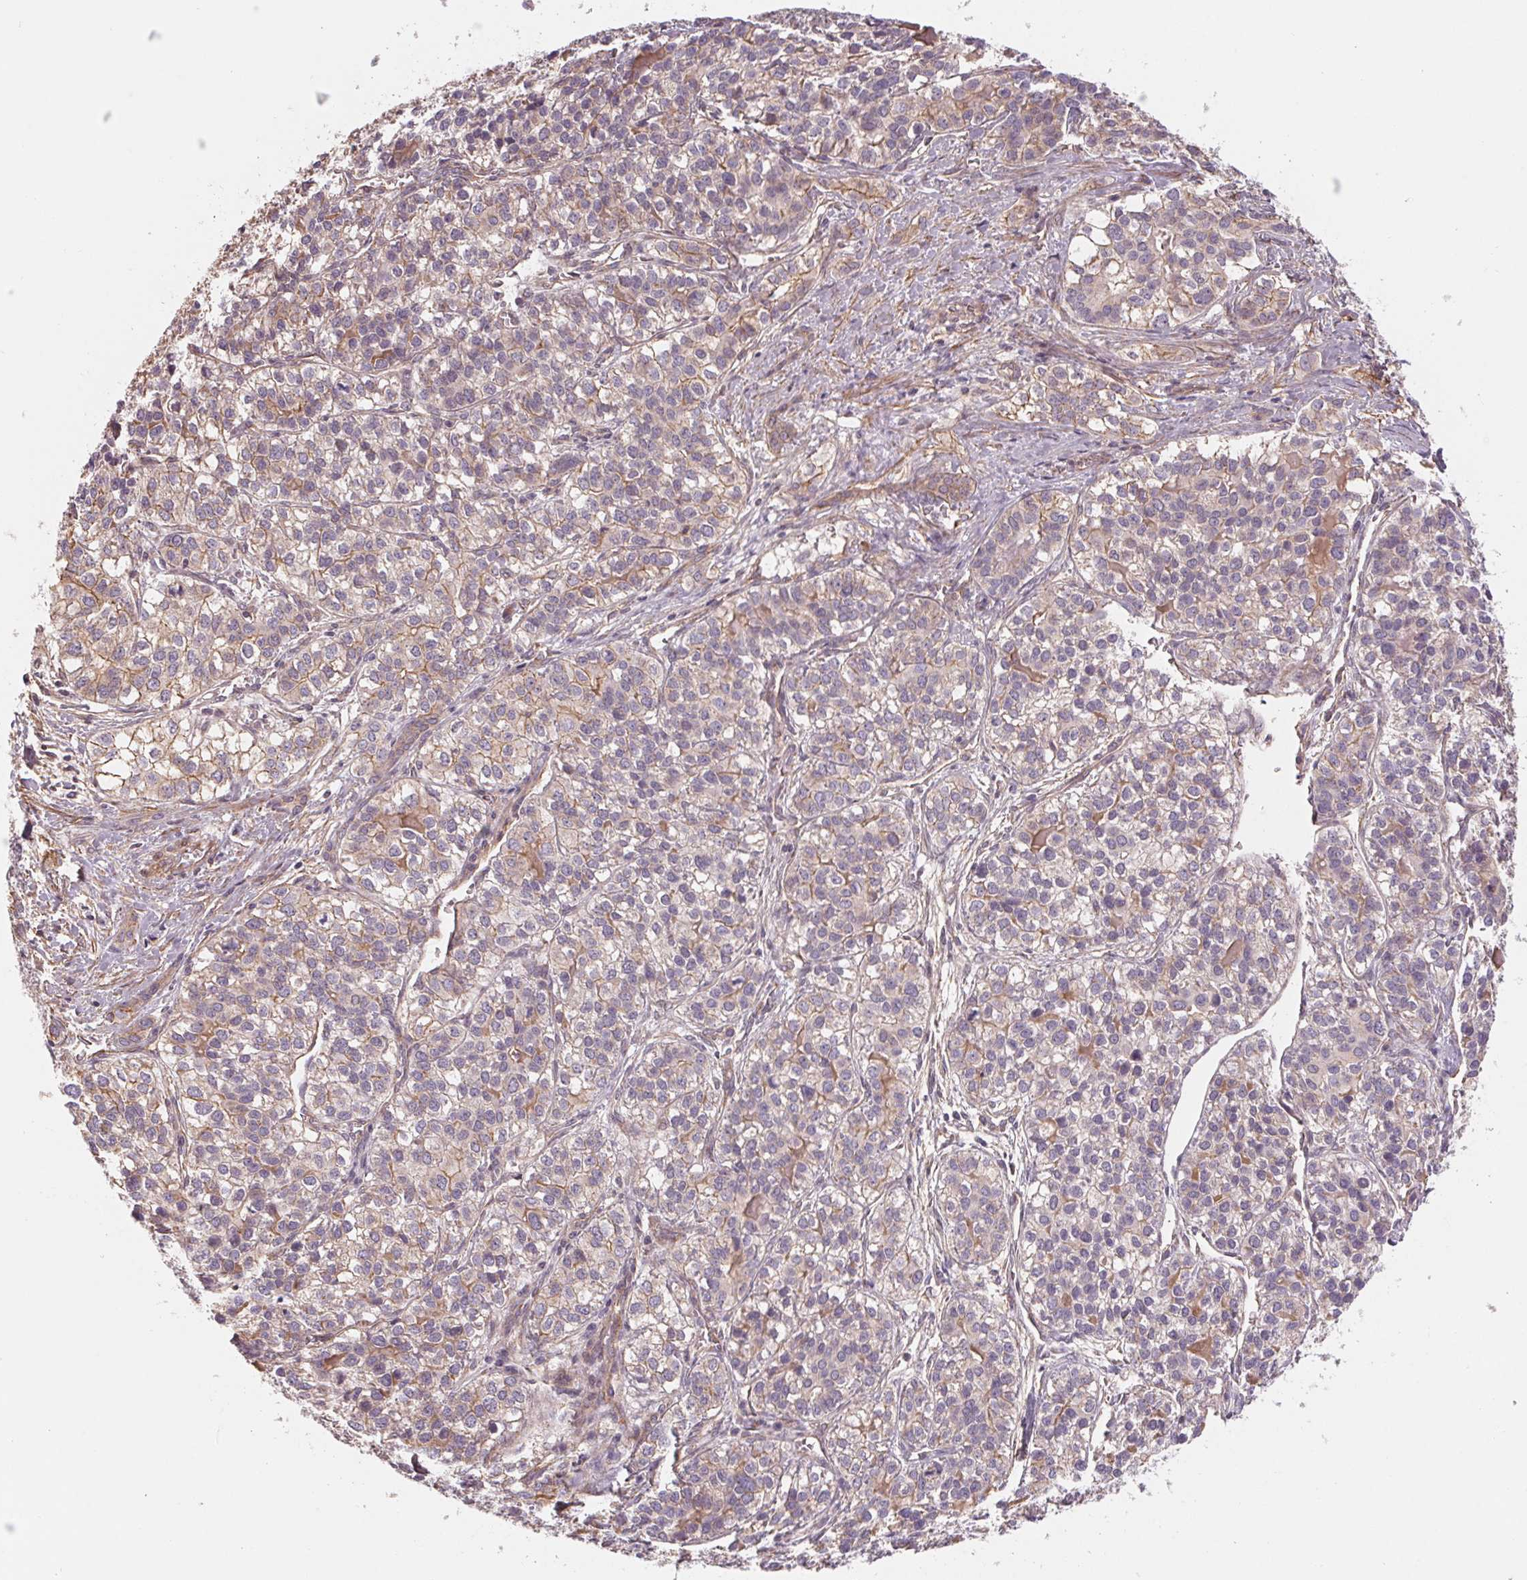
{"staining": {"intensity": "weak", "quantity": "25%-75%", "location": "cytoplasmic/membranous"}, "tissue": "liver cancer", "cell_type": "Tumor cells", "image_type": "cancer", "snomed": [{"axis": "morphology", "description": "Cholangiocarcinoma"}, {"axis": "topography", "description": "Liver"}], "caption": "IHC image of liver cancer stained for a protein (brown), which exhibits low levels of weak cytoplasmic/membranous positivity in approximately 25%-75% of tumor cells.", "gene": "CCDC112", "patient": {"sex": "male", "age": 56}}